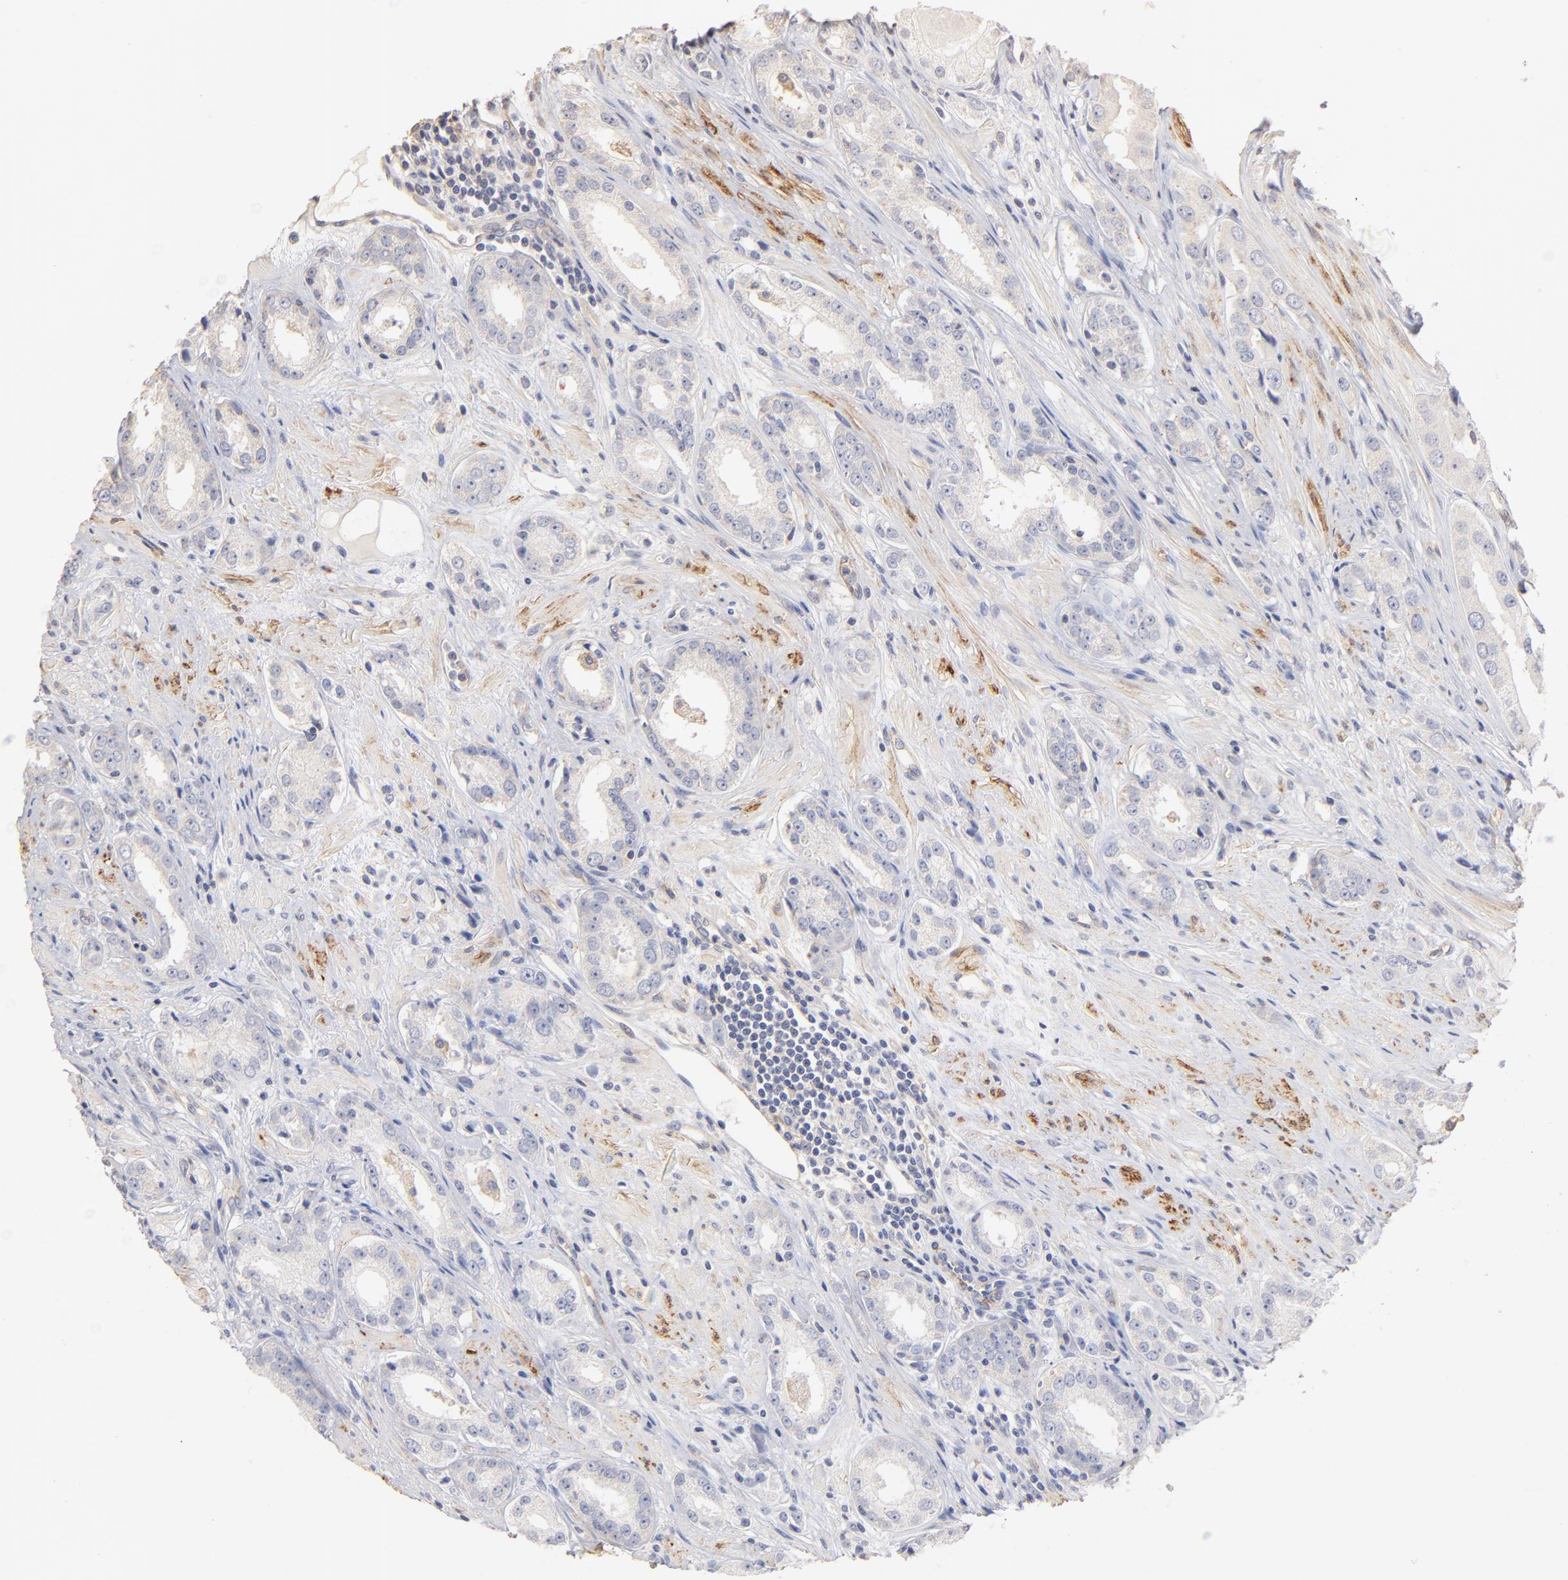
{"staining": {"intensity": "negative", "quantity": "none", "location": "none"}, "tissue": "prostate cancer", "cell_type": "Tumor cells", "image_type": "cancer", "snomed": [{"axis": "morphology", "description": "Adenocarcinoma, Medium grade"}, {"axis": "topography", "description": "Prostate"}], "caption": "An image of prostate cancer stained for a protein reveals no brown staining in tumor cells. The staining is performed using DAB brown chromogen with nuclei counter-stained in using hematoxylin.", "gene": "ITGA8", "patient": {"sex": "male", "age": 53}}